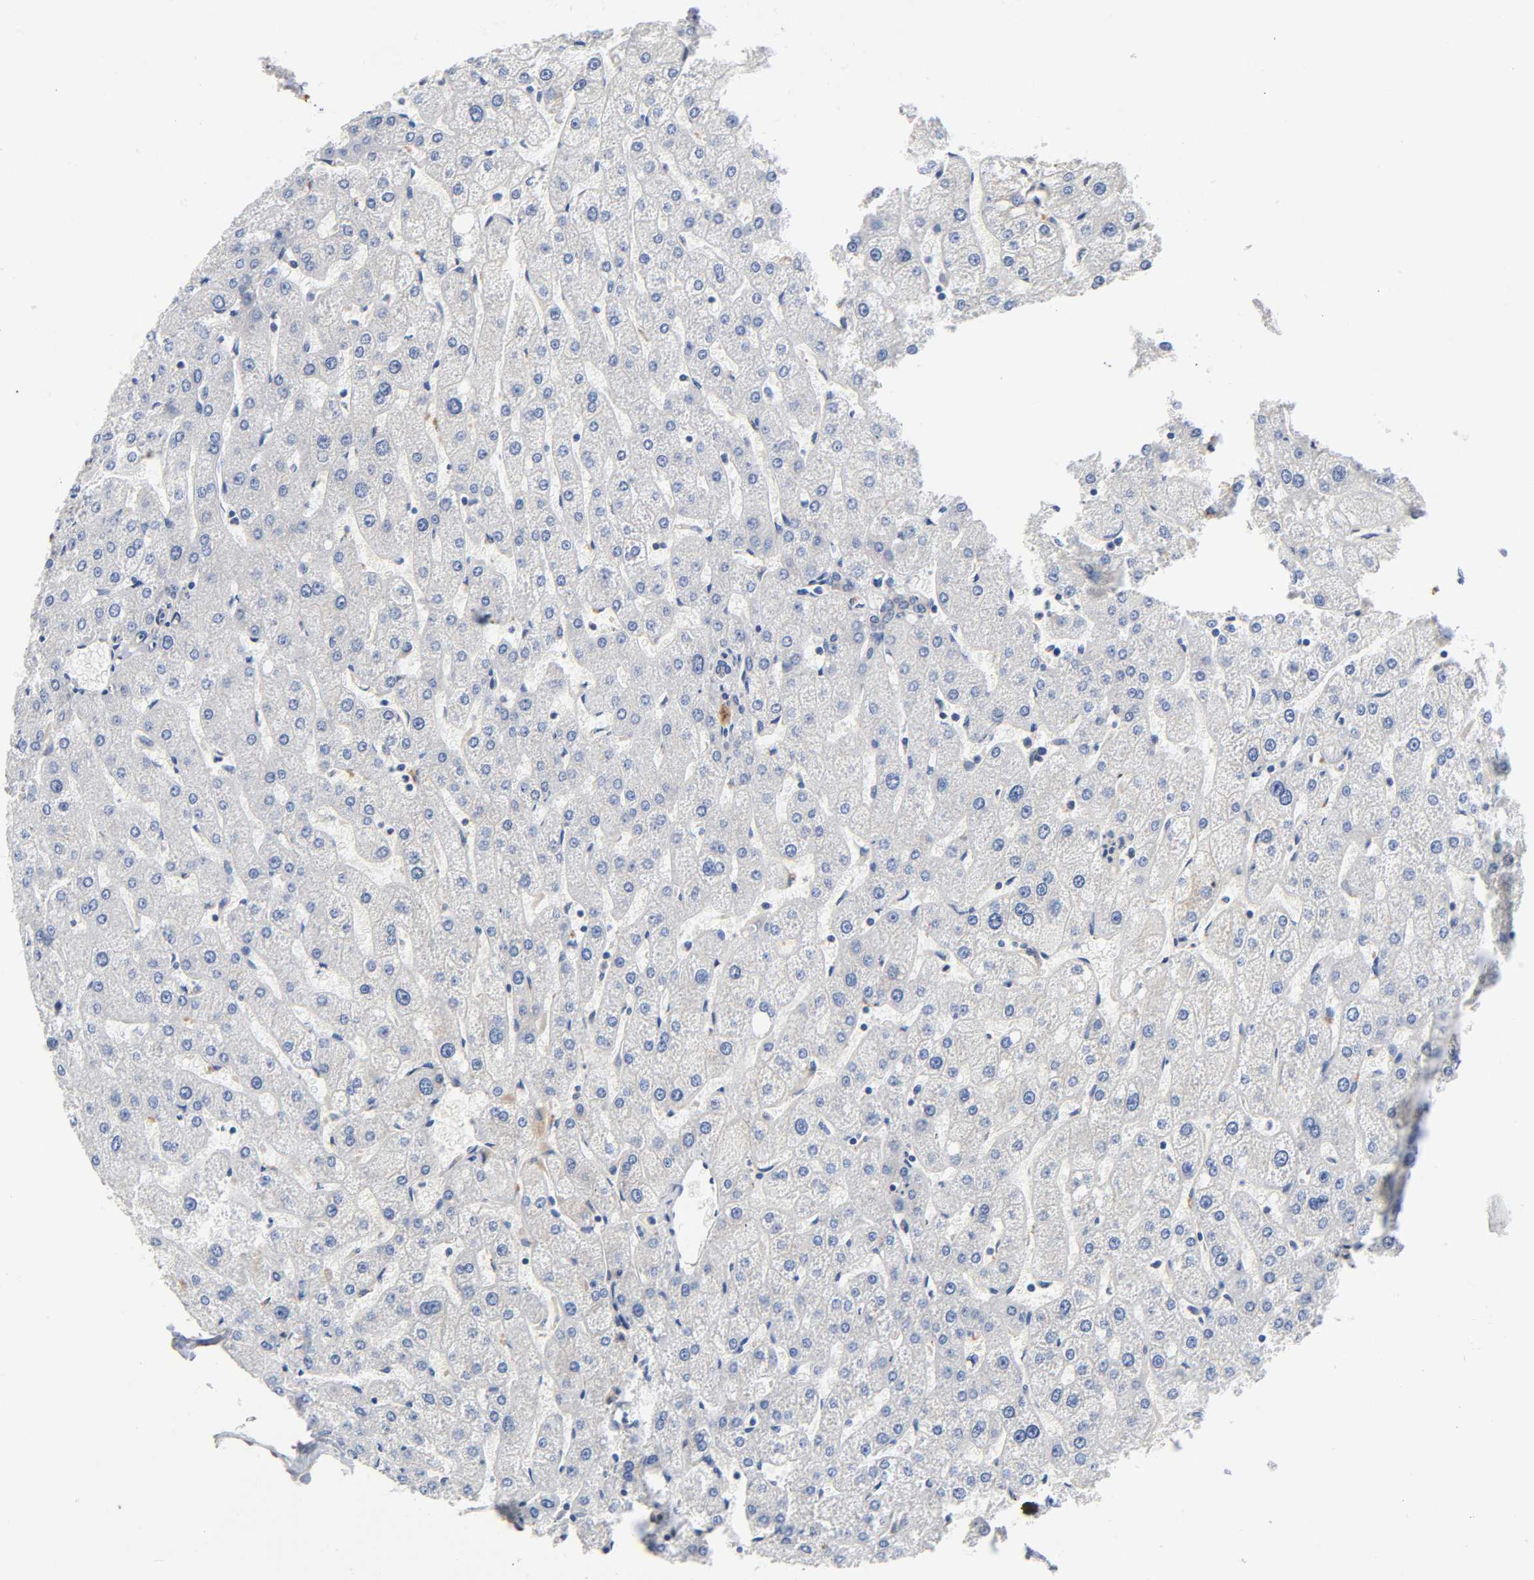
{"staining": {"intensity": "moderate", "quantity": "25%-75%", "location": "cytoplasmic/membranous"}, "tissue": "liver", "cell_type": "Cholangiocytes", "image_type": "normal", "snomed": [{"axis": "morphology", "description": "Normal tissue, NOS"}, {"axis": "topography", "description": "Liver"}], "caption": "IHC micrograph of benign liver: human liver stained using immunohistochemistry (IHC) reveals medium levels of moderate protein expression localized specifically in the cytoplasmic/membranous of cholangiocytes, appearing as a cytoplasmic/membranous brown color.", "gene": "PRKAB1", "patient": {"sex": "male", "age": 67}}